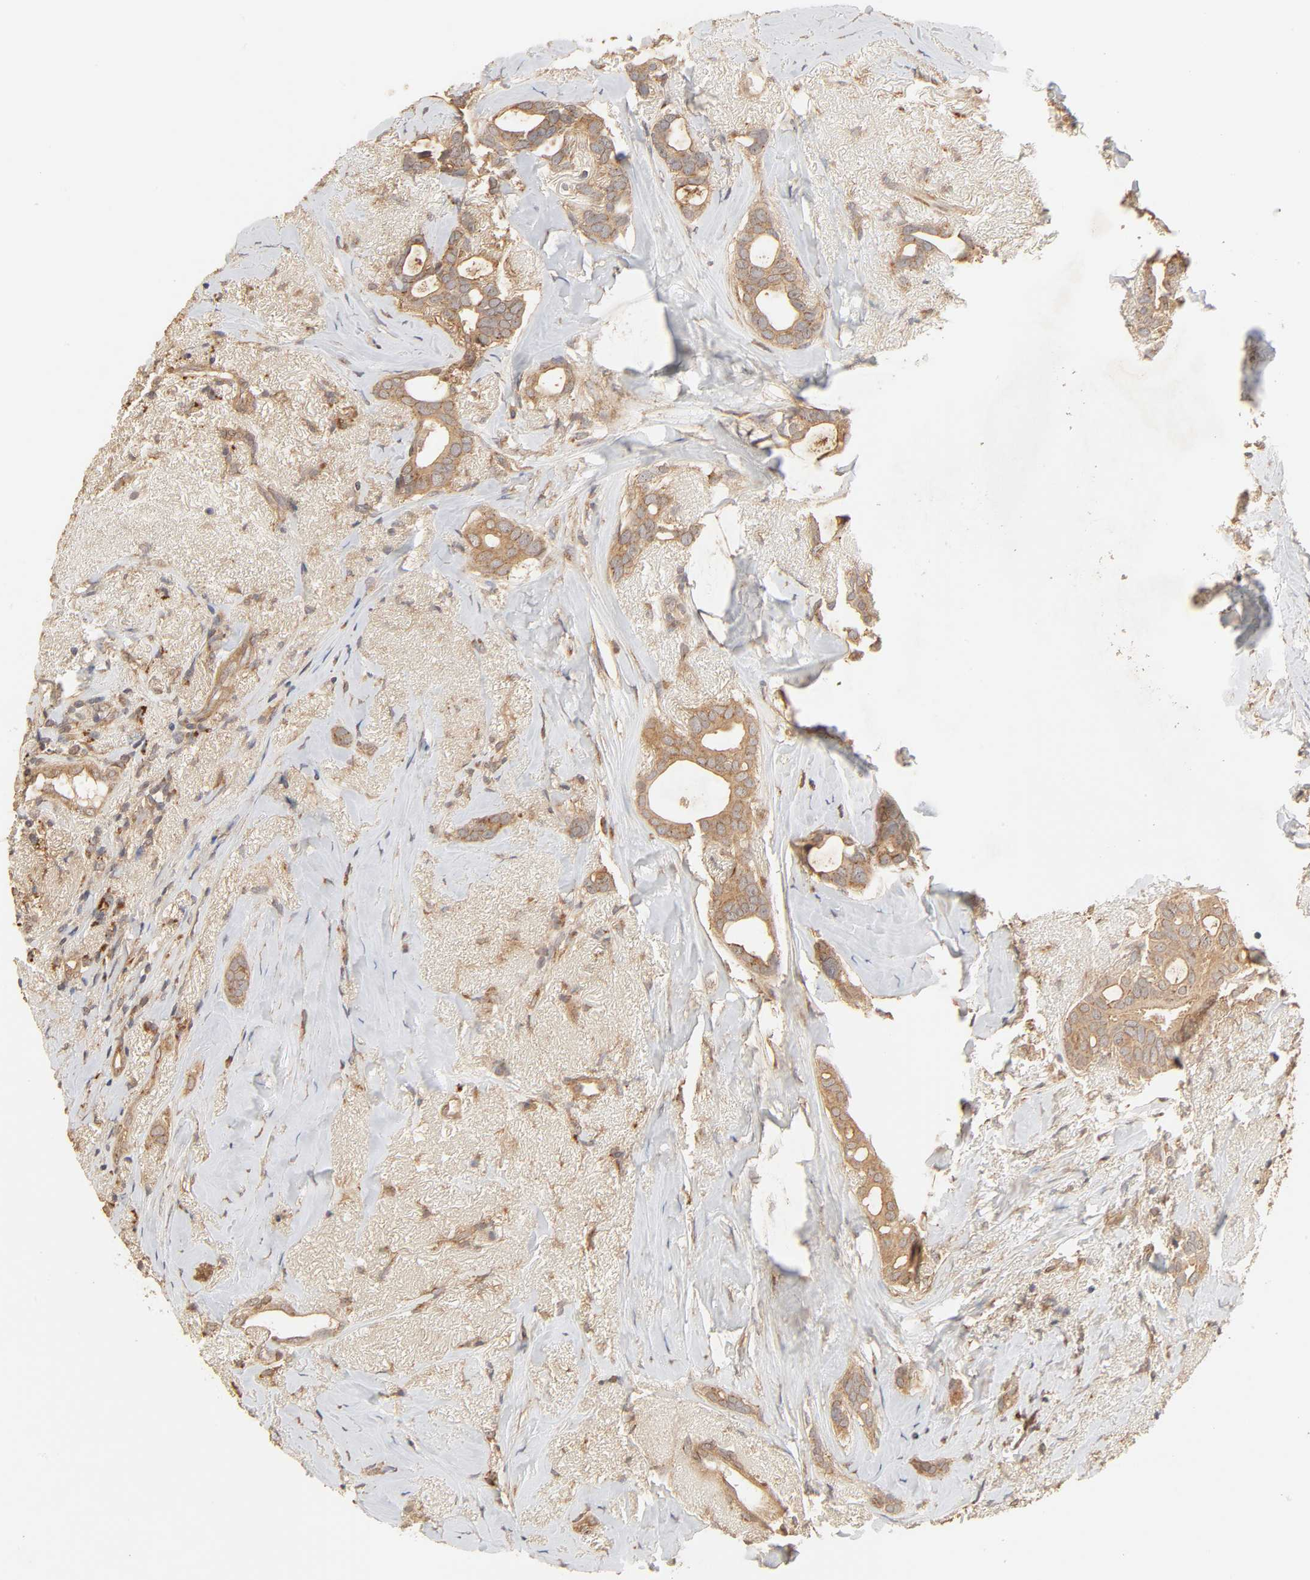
{"staining": {"intensity": "moderate", "quantity": ">75%", "location": "cytoplasmic/membranous"}, "tissue": "breast cancer", "cell_type": "Tumor cells", "image_type": "cancer", "snomed": [{"axis": "morphology", "description": "Duct carcinoma"}, {"axis": "topography", "description": "Breast"}], "caption": "This histopathology image exhibits immunohistochemistry (IHC) staining of human breast cancer, with medium moderate cytoplasmic/membranous positivity in approximately >75% of tumor cells.", "gene": "EPS8", "patient": {"sex": "female", "age": 54}}